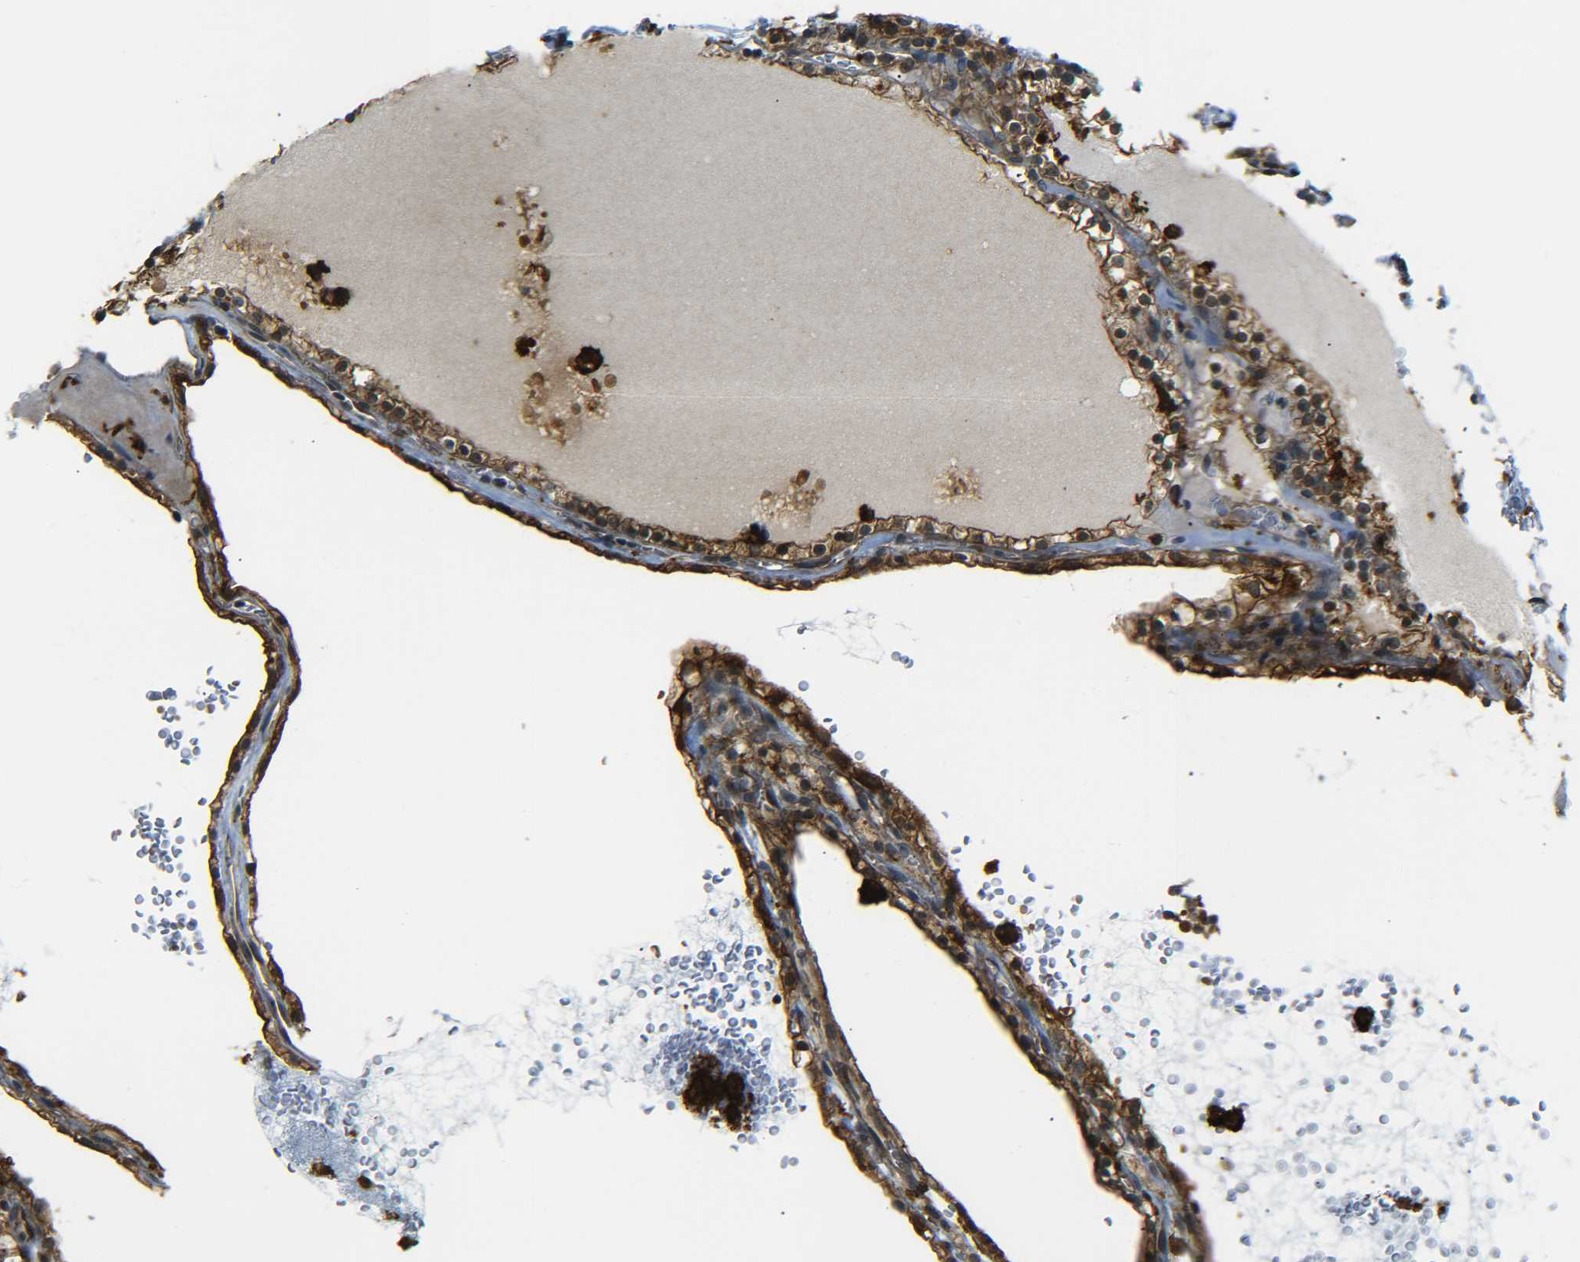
{"staining": {"intensity": "strong", "quantity": ">75%", "location": "cytoplasmic/membranous"}, "tissue": "renal cancer", "cell_type": "Tumor cells", "image_type": "cancer", "snomed": [{"axis": "morphology", "description": "Adenocarcinoma, NOS"}, {"axis": "topography", "description": "Kidney"}], "caption": "The image demonstrates a brown stain indicating the presence of a protein in the cytoplasmic/membranous of tumor cells in adenocarcinoma (renal).", "gene": "DAB2", "patient": {"sex": "female", "age": 41}}